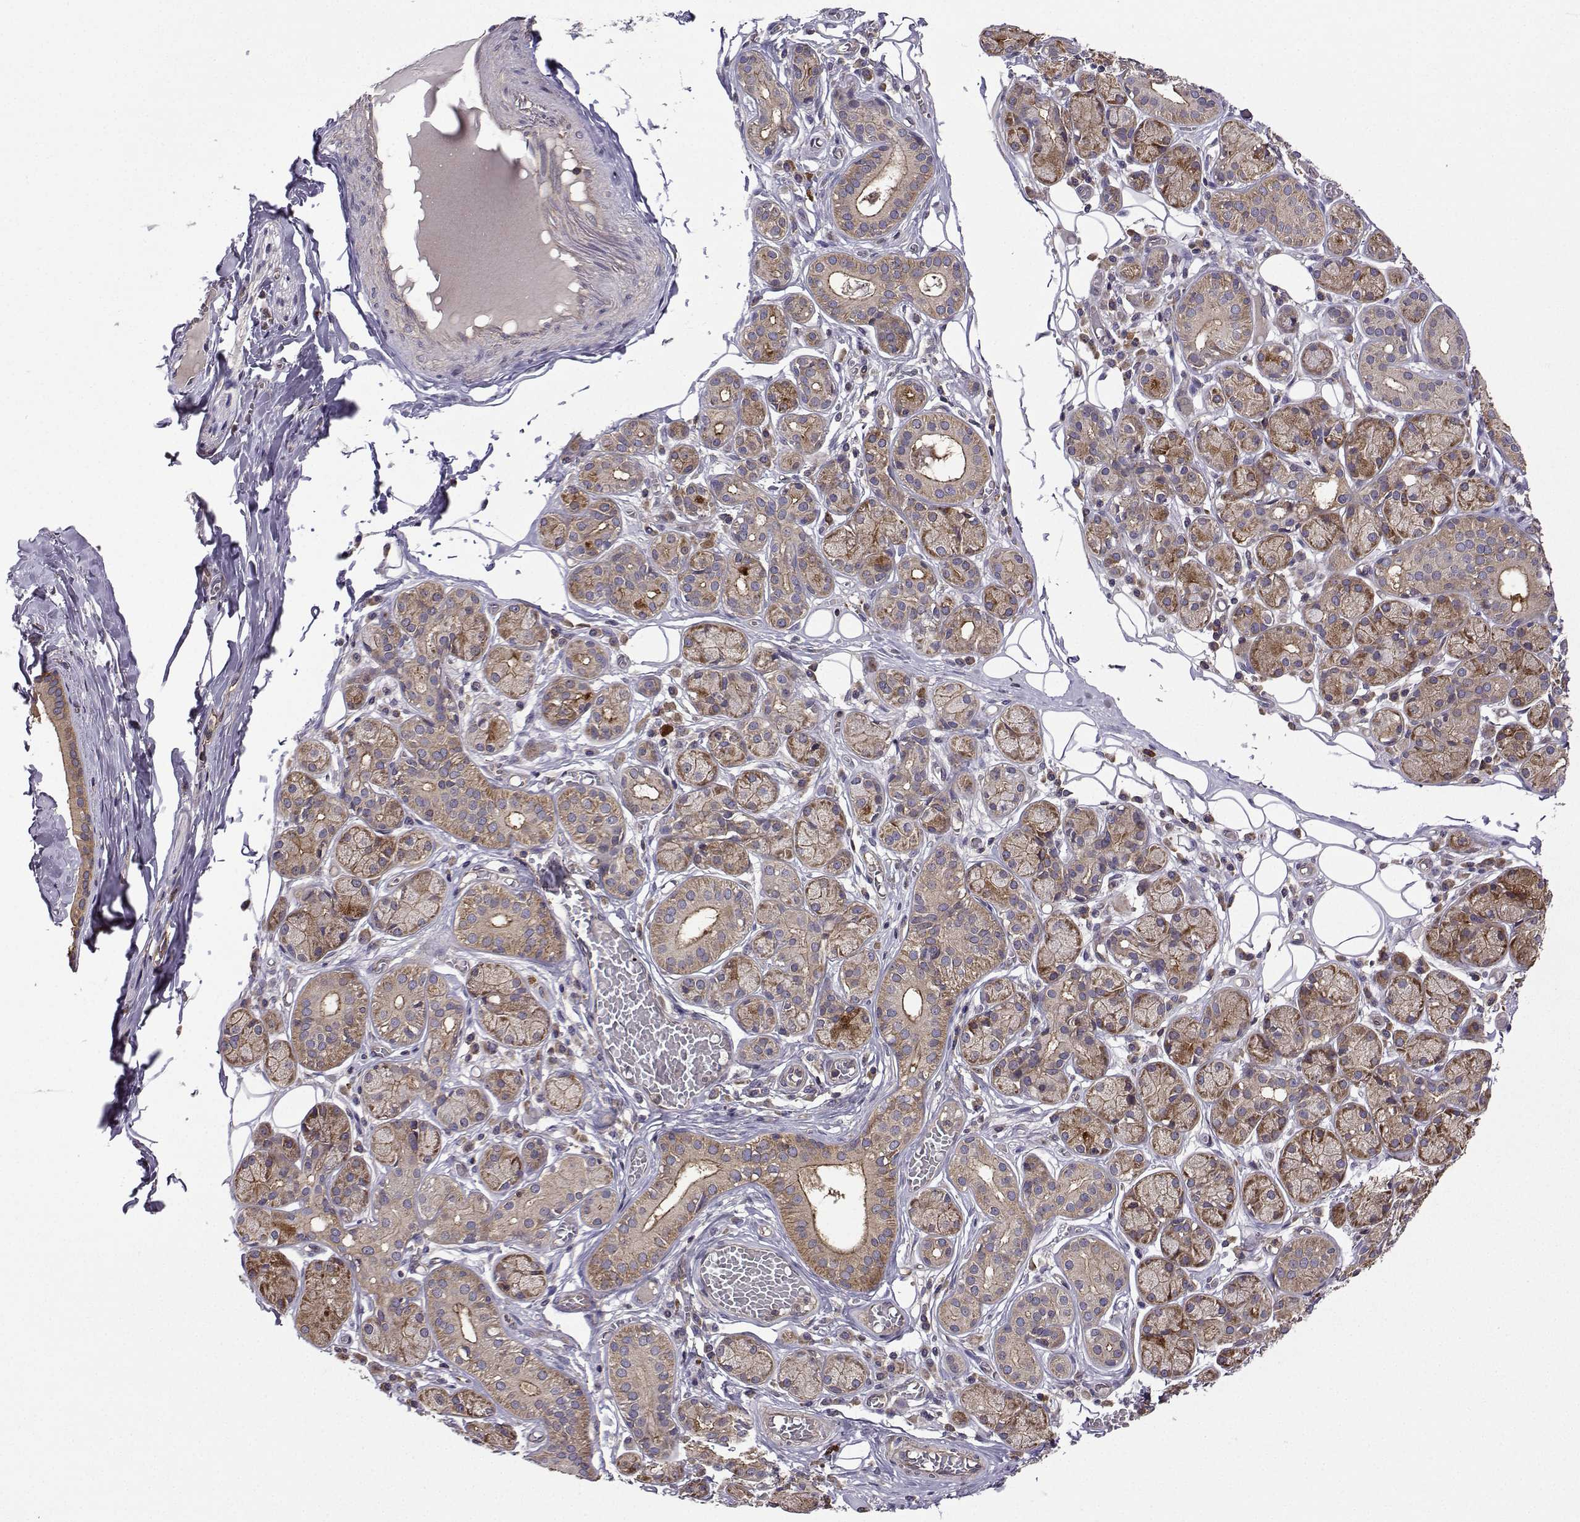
{"staining": {"intensity": "strong", "quantity": "25%-75%", "location": "cytoplasmic/membranous"}, "tissue": "salivary gland", "cell_type": "Glandular cells", "image_type": "normal", "snomed": [{"axis": "morphology", "description": "Normal tissue, NOS"}, {"axis": "topography", "description": "Salivary gland"}, {"axis": "topography", "description": "Peripheral nerve tissue"}], "caption": "High-power microscopy captured an IHC image of unremarkable salivary gland, revealing strong cytoplasmic/membranous positivity in approximately 25%-75% of glandular cells.", "gene": "ITGB8", "patient": {"sex": "male", "age": 71}}